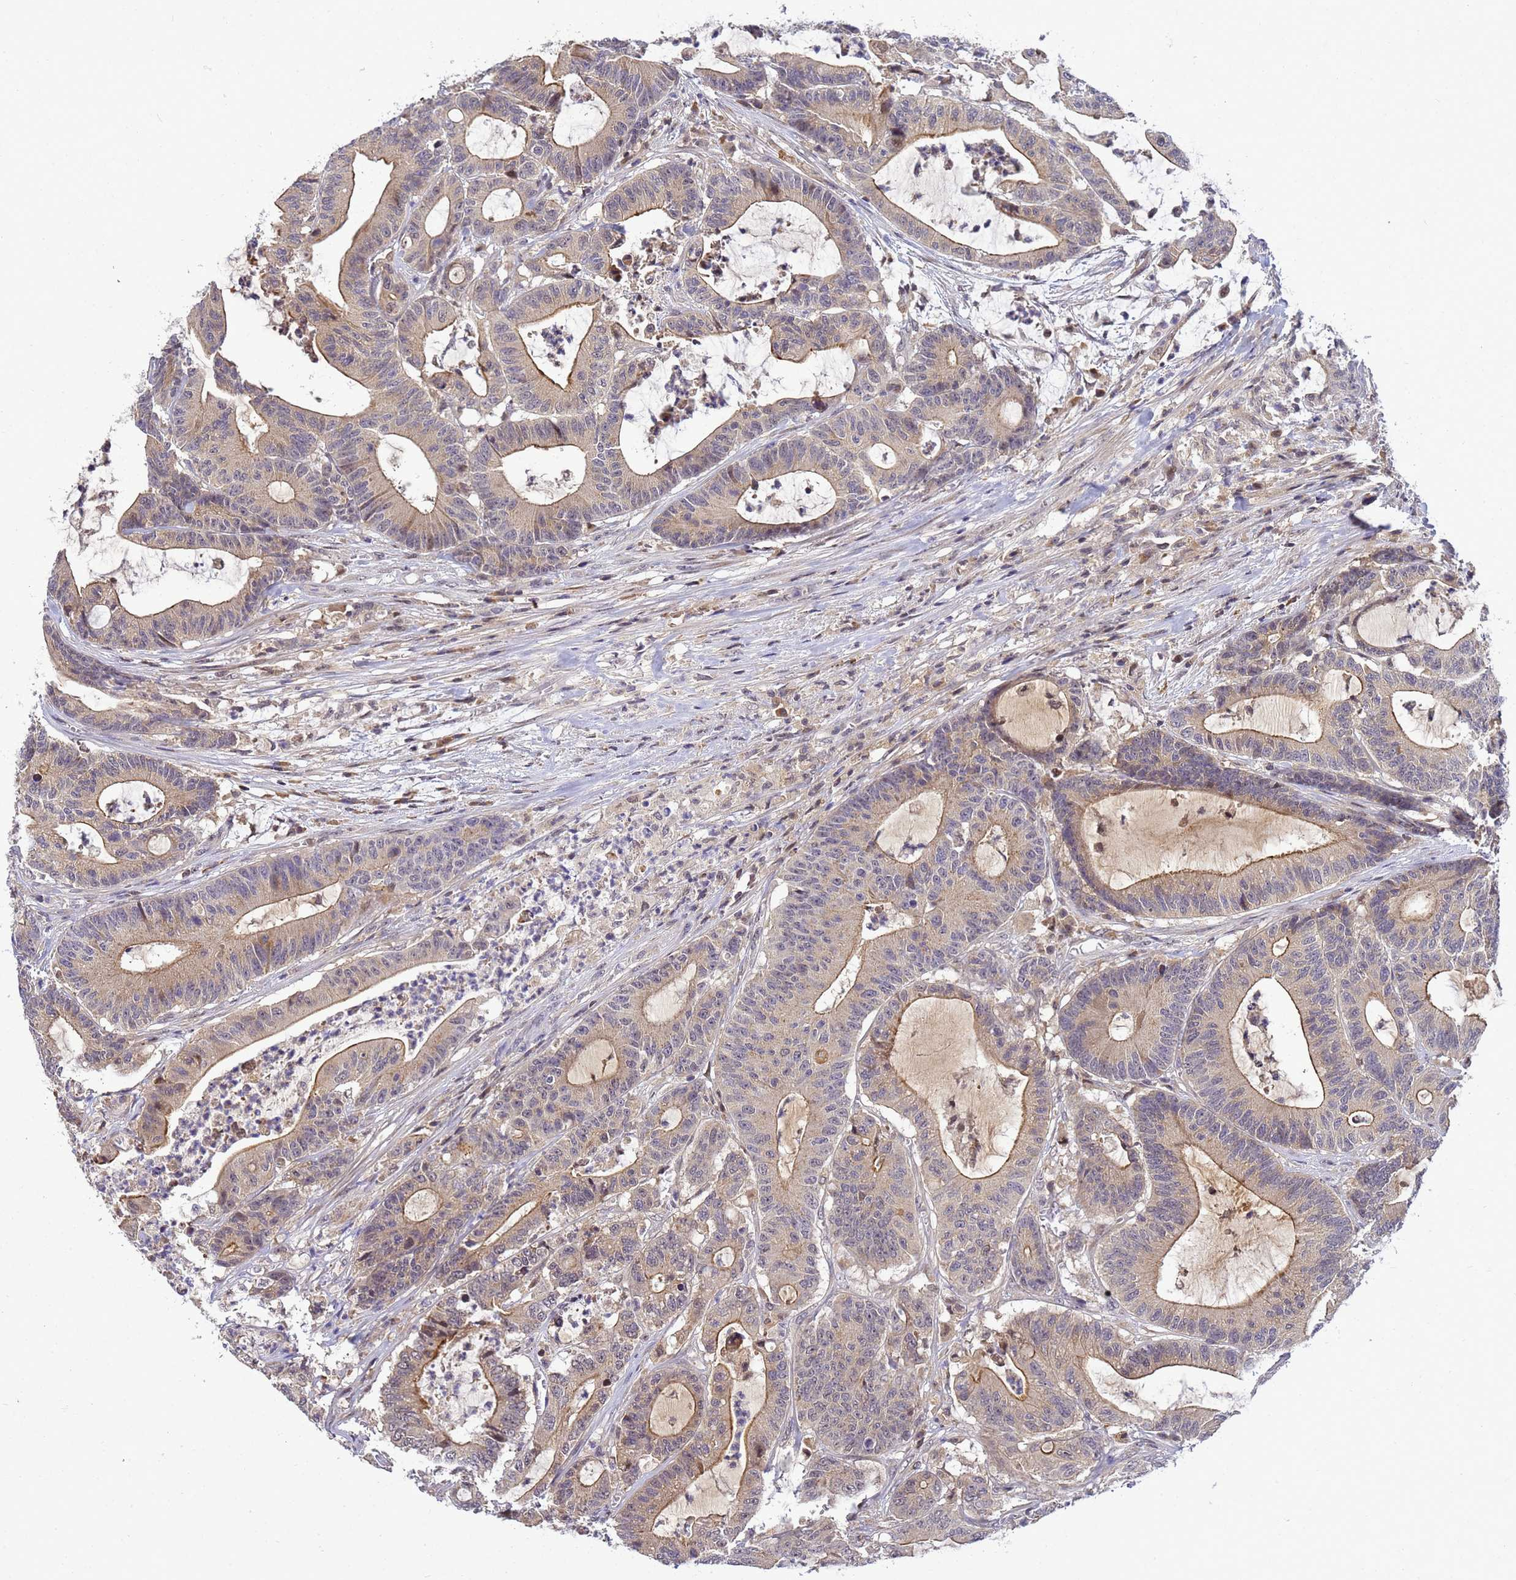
{"staining": {"intensity": "moderate", "quantity": "25%-75%", "location": "cytoplasmic/membranous"}, "tissue": "colorectal cancer", "cell_type": "Tumor cells", "image_type": "cancer", "snomed": [{"axis": "morphology", "description": "Adenocarcinoma, NOS"}, {"axis": "topography", "description": "Colon"}], "caption": "Brown immunohistochemical staining in adenocarcinoma (colorectal) reveals moderate cytoplasmic/membranous expression in approximately 25%-75% of tumor cells.", "gene": "TMEM74B", "patient": {"sex": "female", "age": 84}}